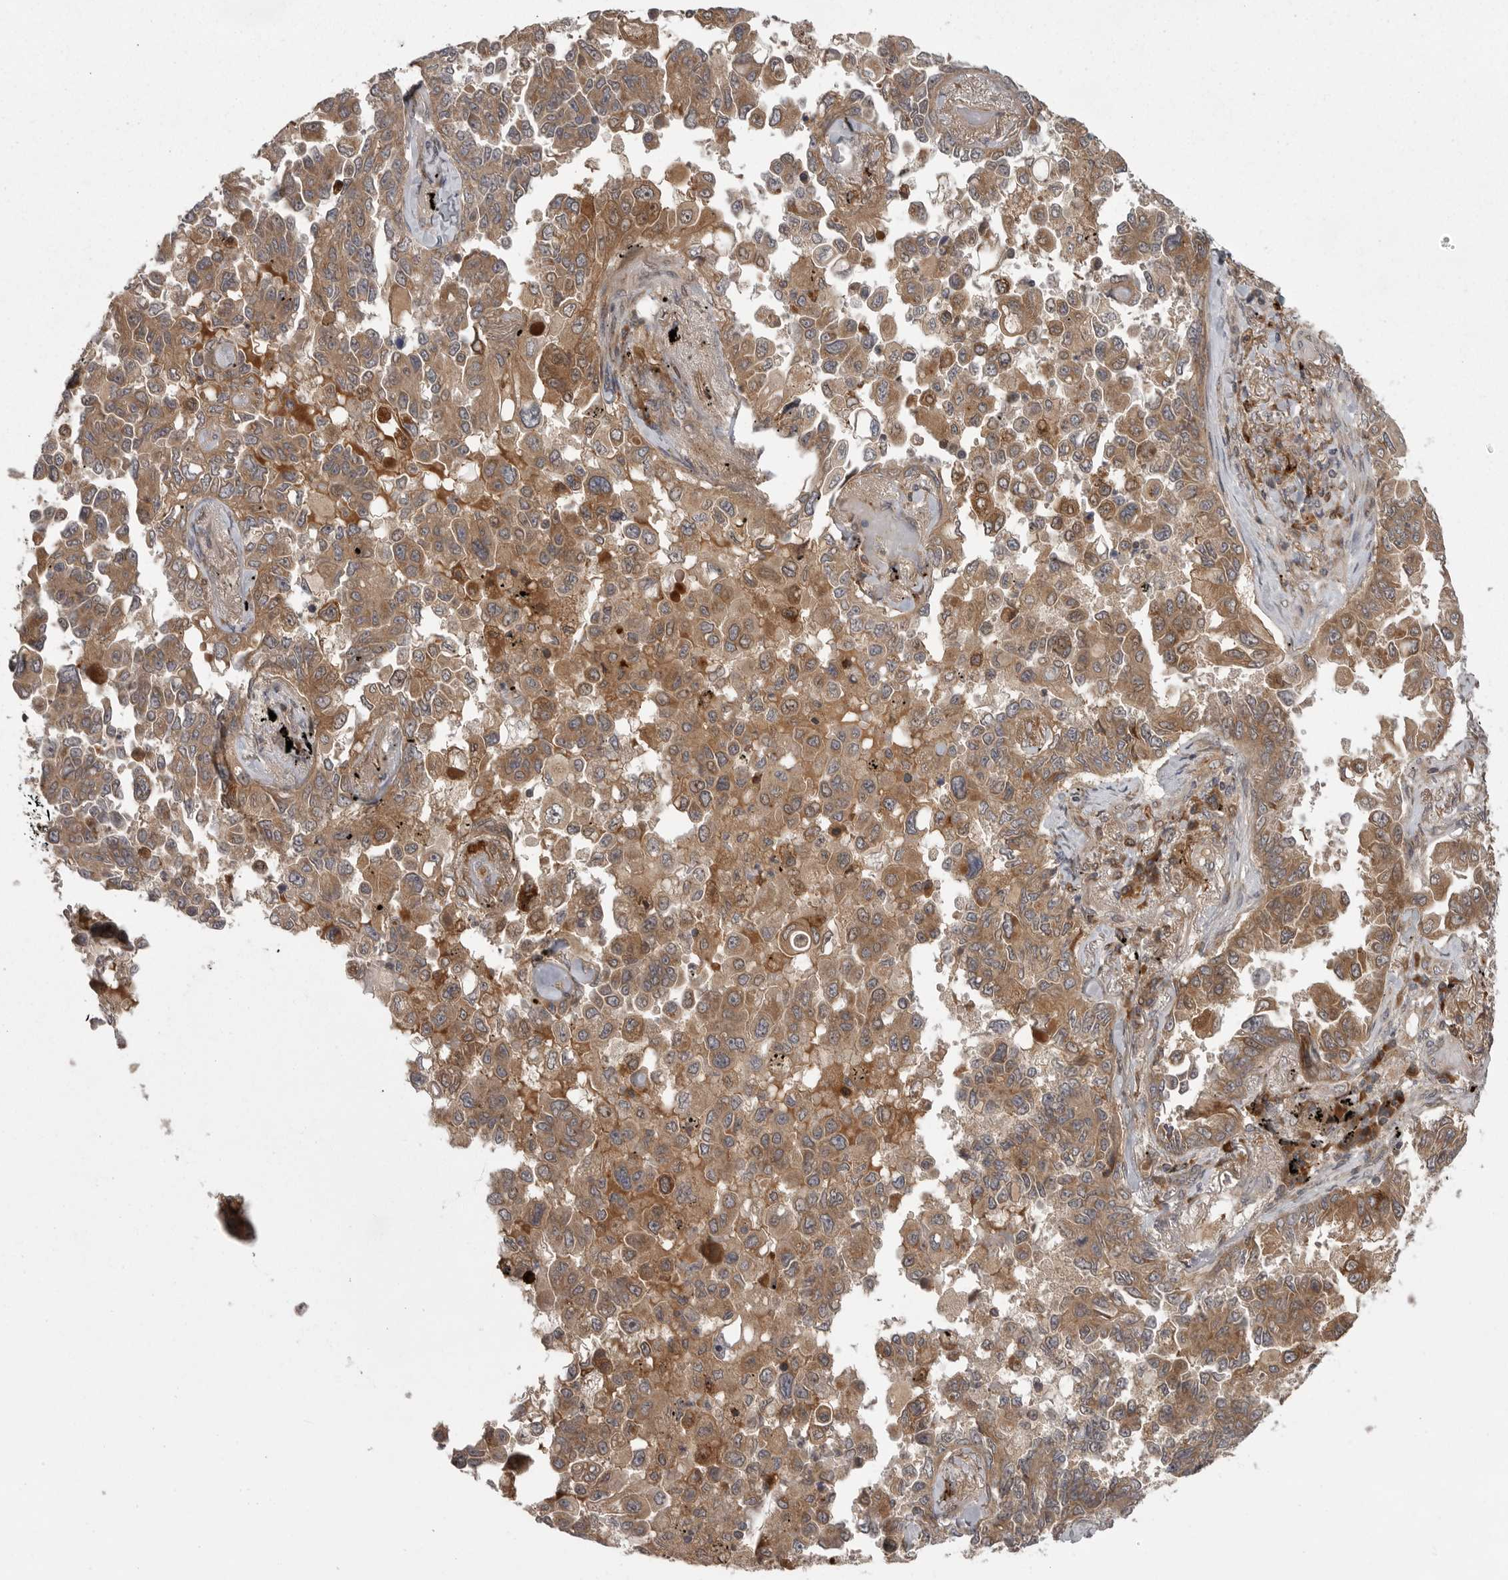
{"staining": {"intensity": "moderate", "quantity": ">75%", "location": "cytoplasmic/membranous"}, "tissue": "lung cancer", "cell_type": "Tumor cells", "image_type": "cancer", "snomed": [{"axis": "morphology", "description": "Adenocarcinoma, NOS"}, {"axis": "topography", "description": "Lung"}], "caption": "Lung adenocarcinoma was stained to show a protein in brown. There is medium levels of moderate cytoplasmic/membranous expression in approximately >75% of tumor cells.", "gene": "GPR31", "patient": {"sex": "female", "age": 67}}